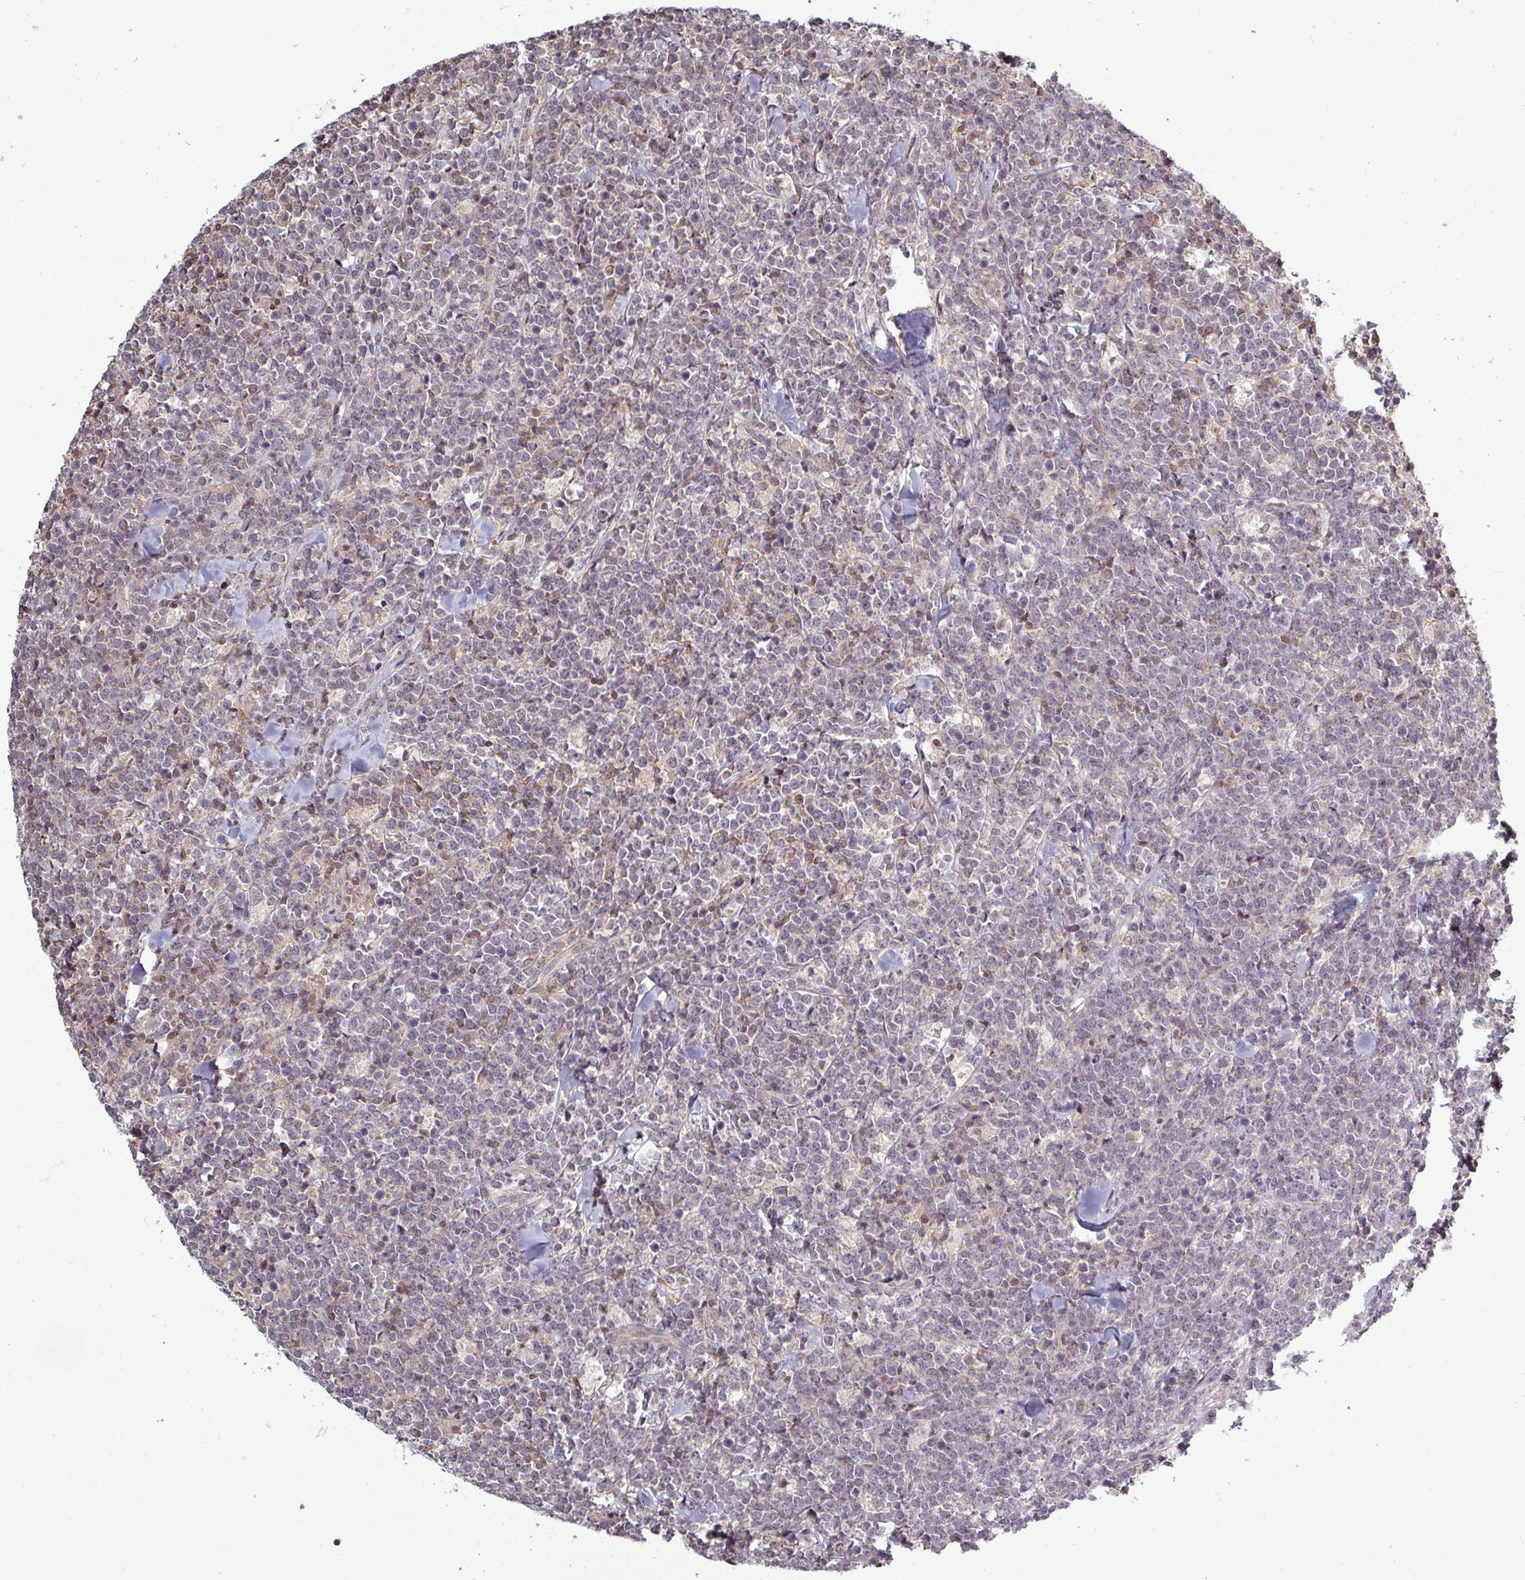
{"staining": {"intensity": "negative", "quantity": "none", "location": "none"}, "tissue": "lymphoma", "cell_type": "Tumor cells", "image_type": "cancer", "snomed": [{"axis": "morphology", "description": "Malignant lymphoma, non-Hodgkin's type, High grade"}, {"axis": "topography", "description": "Small intestine"}, {"axis": "topography", "description": "Colon"}], "caption": "IHC micrograph of human lymphoma stained for a protein (brown), which reveals no positivity in tumor cells.", "gene": "TUSC3", "patient": {"sex": "male", "age": 8}}